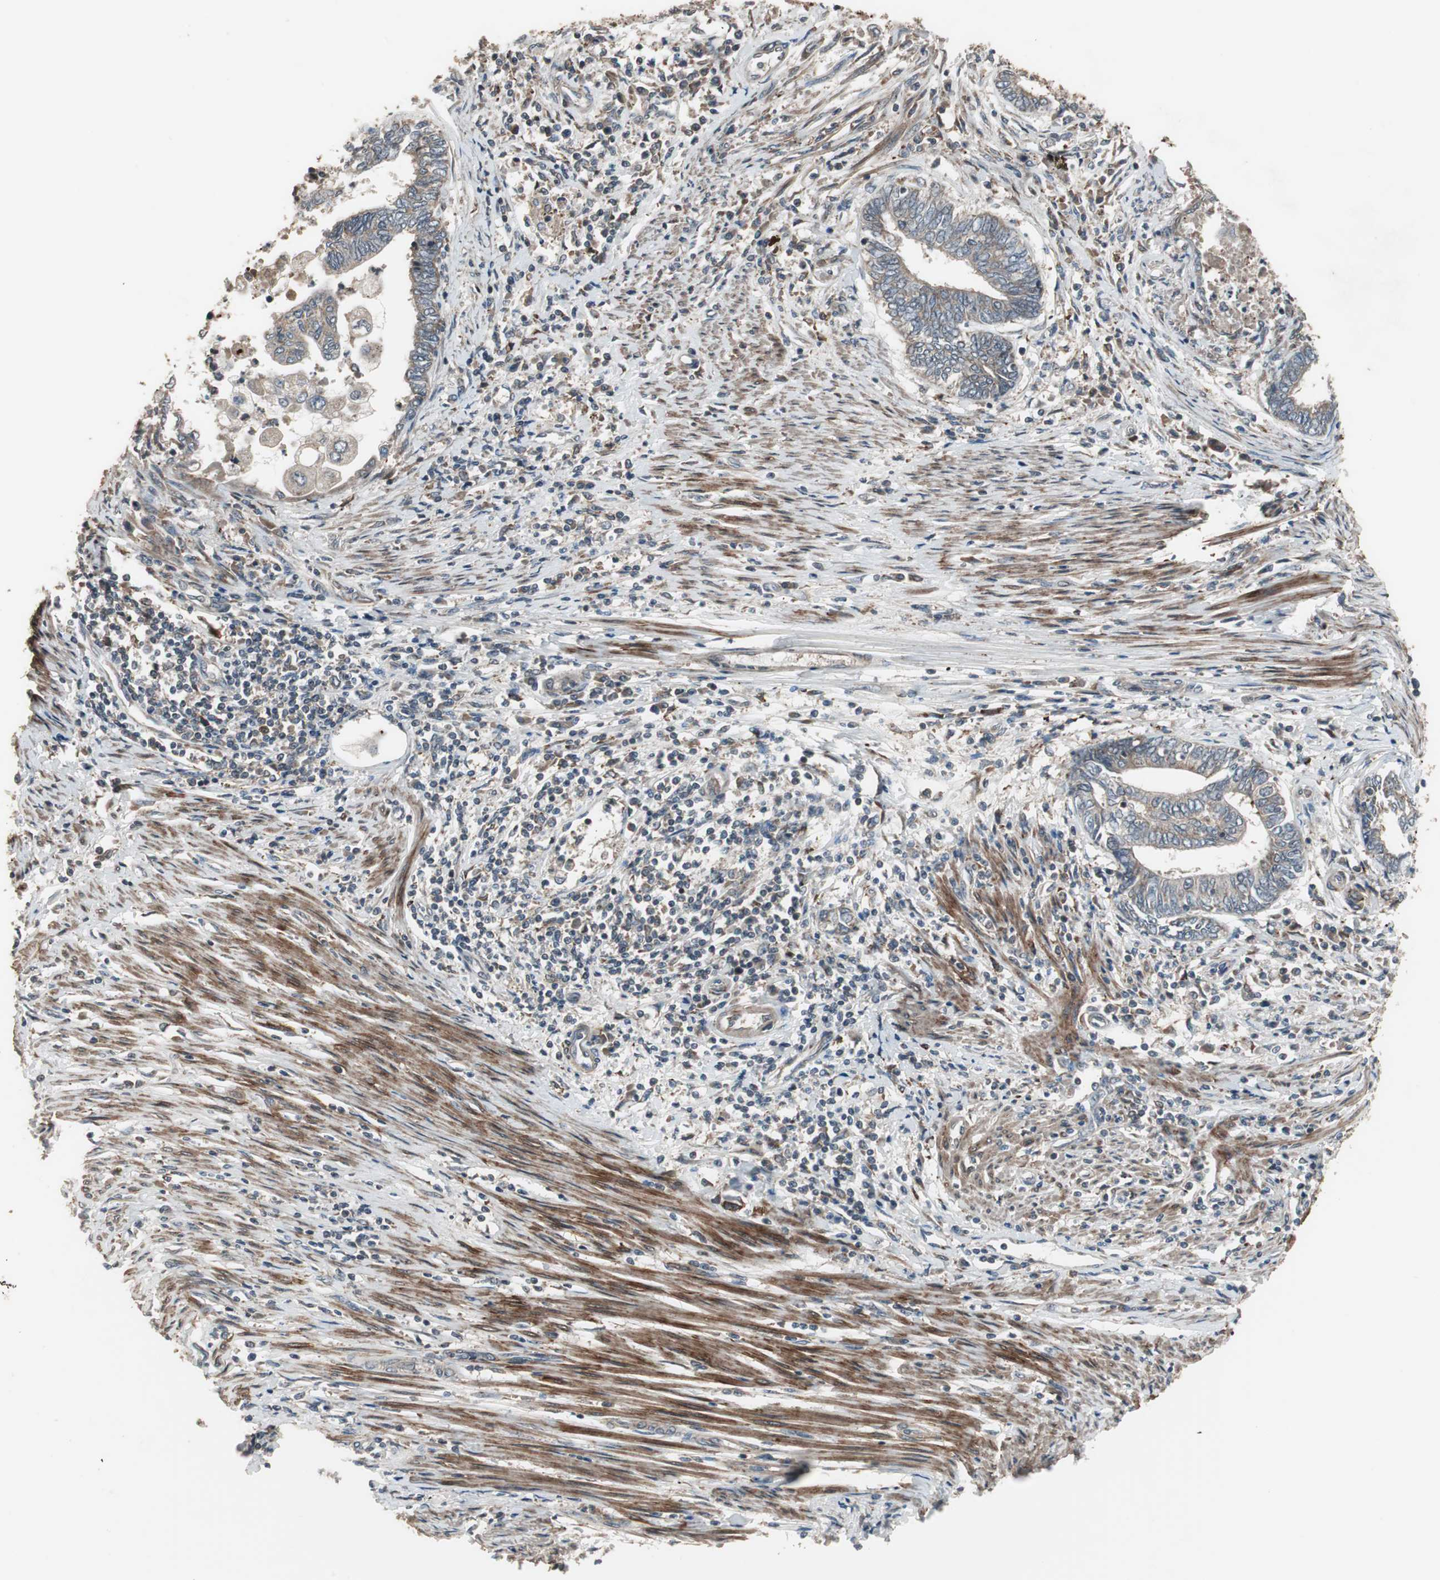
{"staining": {"intensity": "weak", "quantity": "25%-75%", "location": "cytoplasmic/membranous"}, "tissue": "endometrial cancer", "cell_type": "Tumor cells", "image_type": "cancer", "snomed": [{"axis": "morphology", "description": "Adenocarcinoma, NOS"}, {"axis": "topography", "description": "Uterus"}, {"axis": "topography", "description": "Endometrium"}], "caption": "Immunohistochemical staining of human endometrial adenocarcinoma demonstrates low levels of weak cytoplasmic/membranous protein positivity in about 25%-75% of tumor cells.", "gene": "SFRP1", "patient": {"sex": "female", "age": 70}}